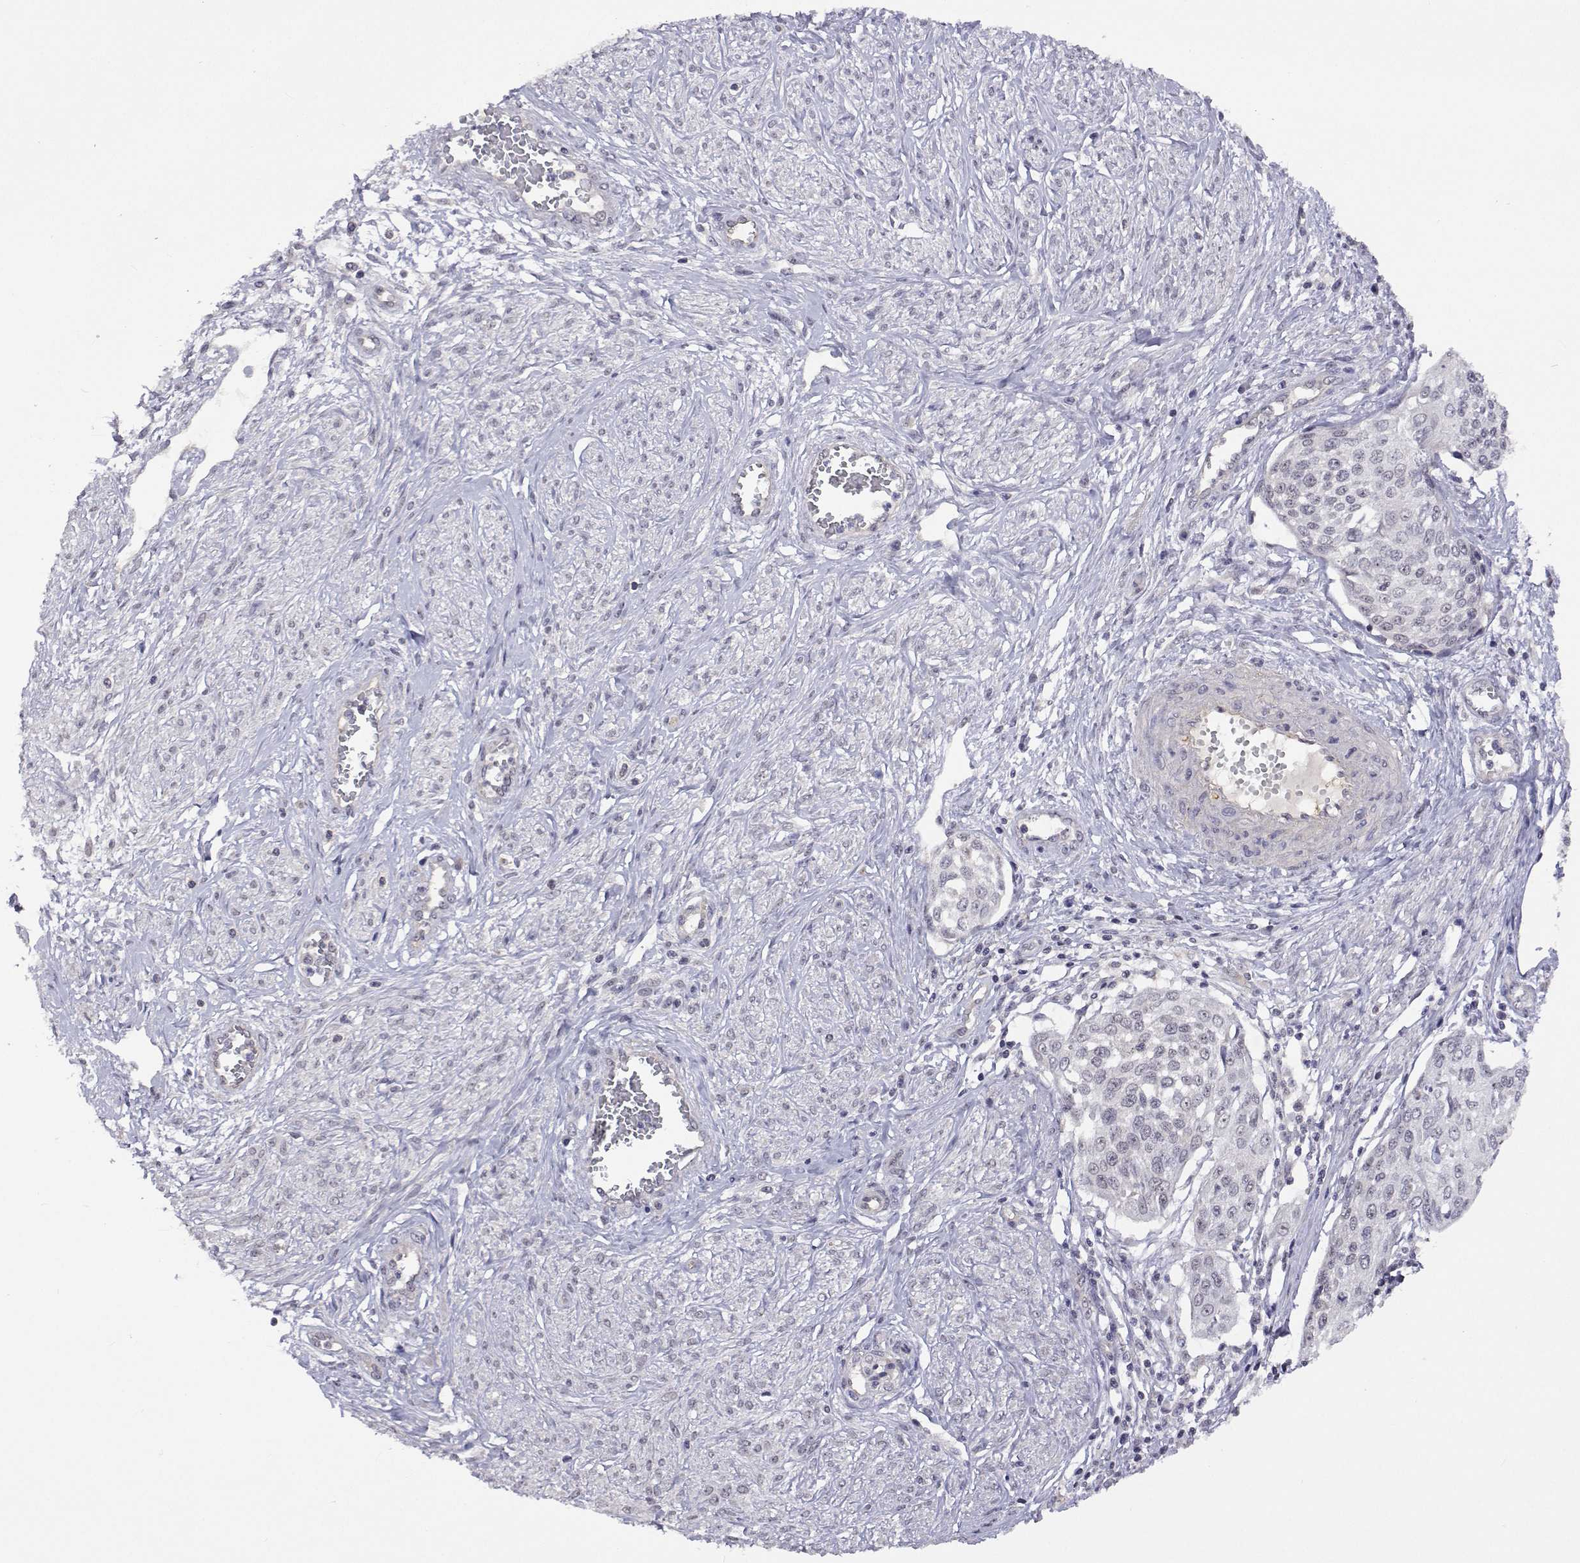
{"staining": {"intensity": "negative", "quantity": "none", "location": "none"}, "tissue": "cervical cancer", "cell_type": "Tumor cells", "image_type": "cancer", "snomed": [{"axis": "morphology", "description": "Squamous cell carcinoma, NOS"}, {"axis": "topography", "description": "Cervix"}], "caption": "This photomicrograph is of squamous cell carcinoma (cervical) stained with immunohistochemistry to label a protein in brown with the nuclei are counter-stained blue. There is no positivity in tumor cells.", "gene": "NHP2", "patient": {"sex": "female", "age": 34}}